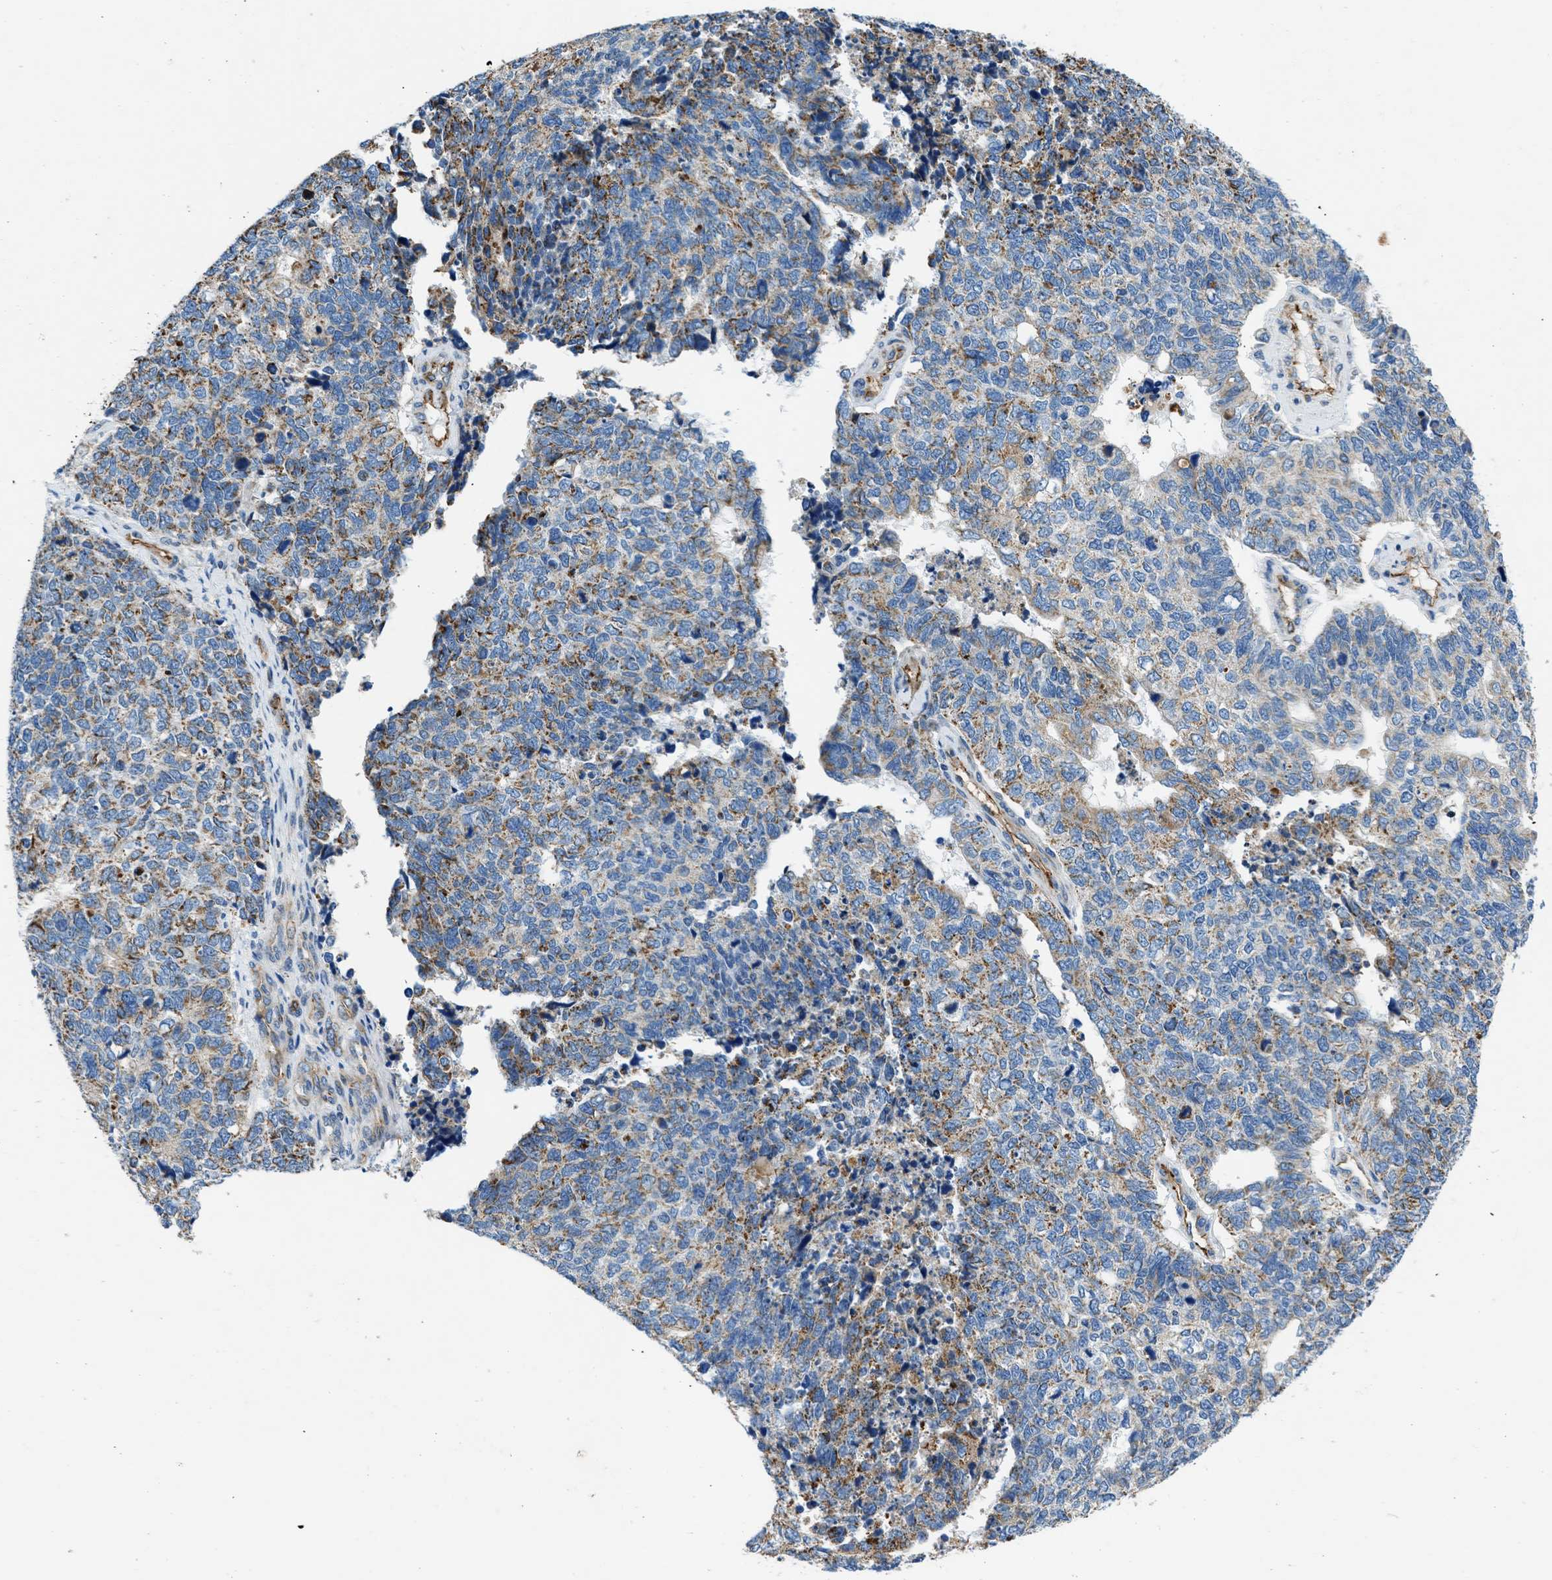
{"staining": {"intensity": "moderate", "quantity": ">75%", "location": "cytoplasmic/membranous"}, "tissue": "cervical cancer", "cell_type": "Tumor cells", "image_type": "cancer", "snomed": [{"axis": "morphology", "description": "Squamous cell carcinoma, NOS"}, {"axis": "topography", "description": "Cervix"}], "caption": "Human cervical cancer stained with a brown dye reveals moderate cytoplasmic/membranous positive positivity in approximately >75% of tumor cells.", "gene": "ULK4", "patient": {"sex": "female", "age": 63}}